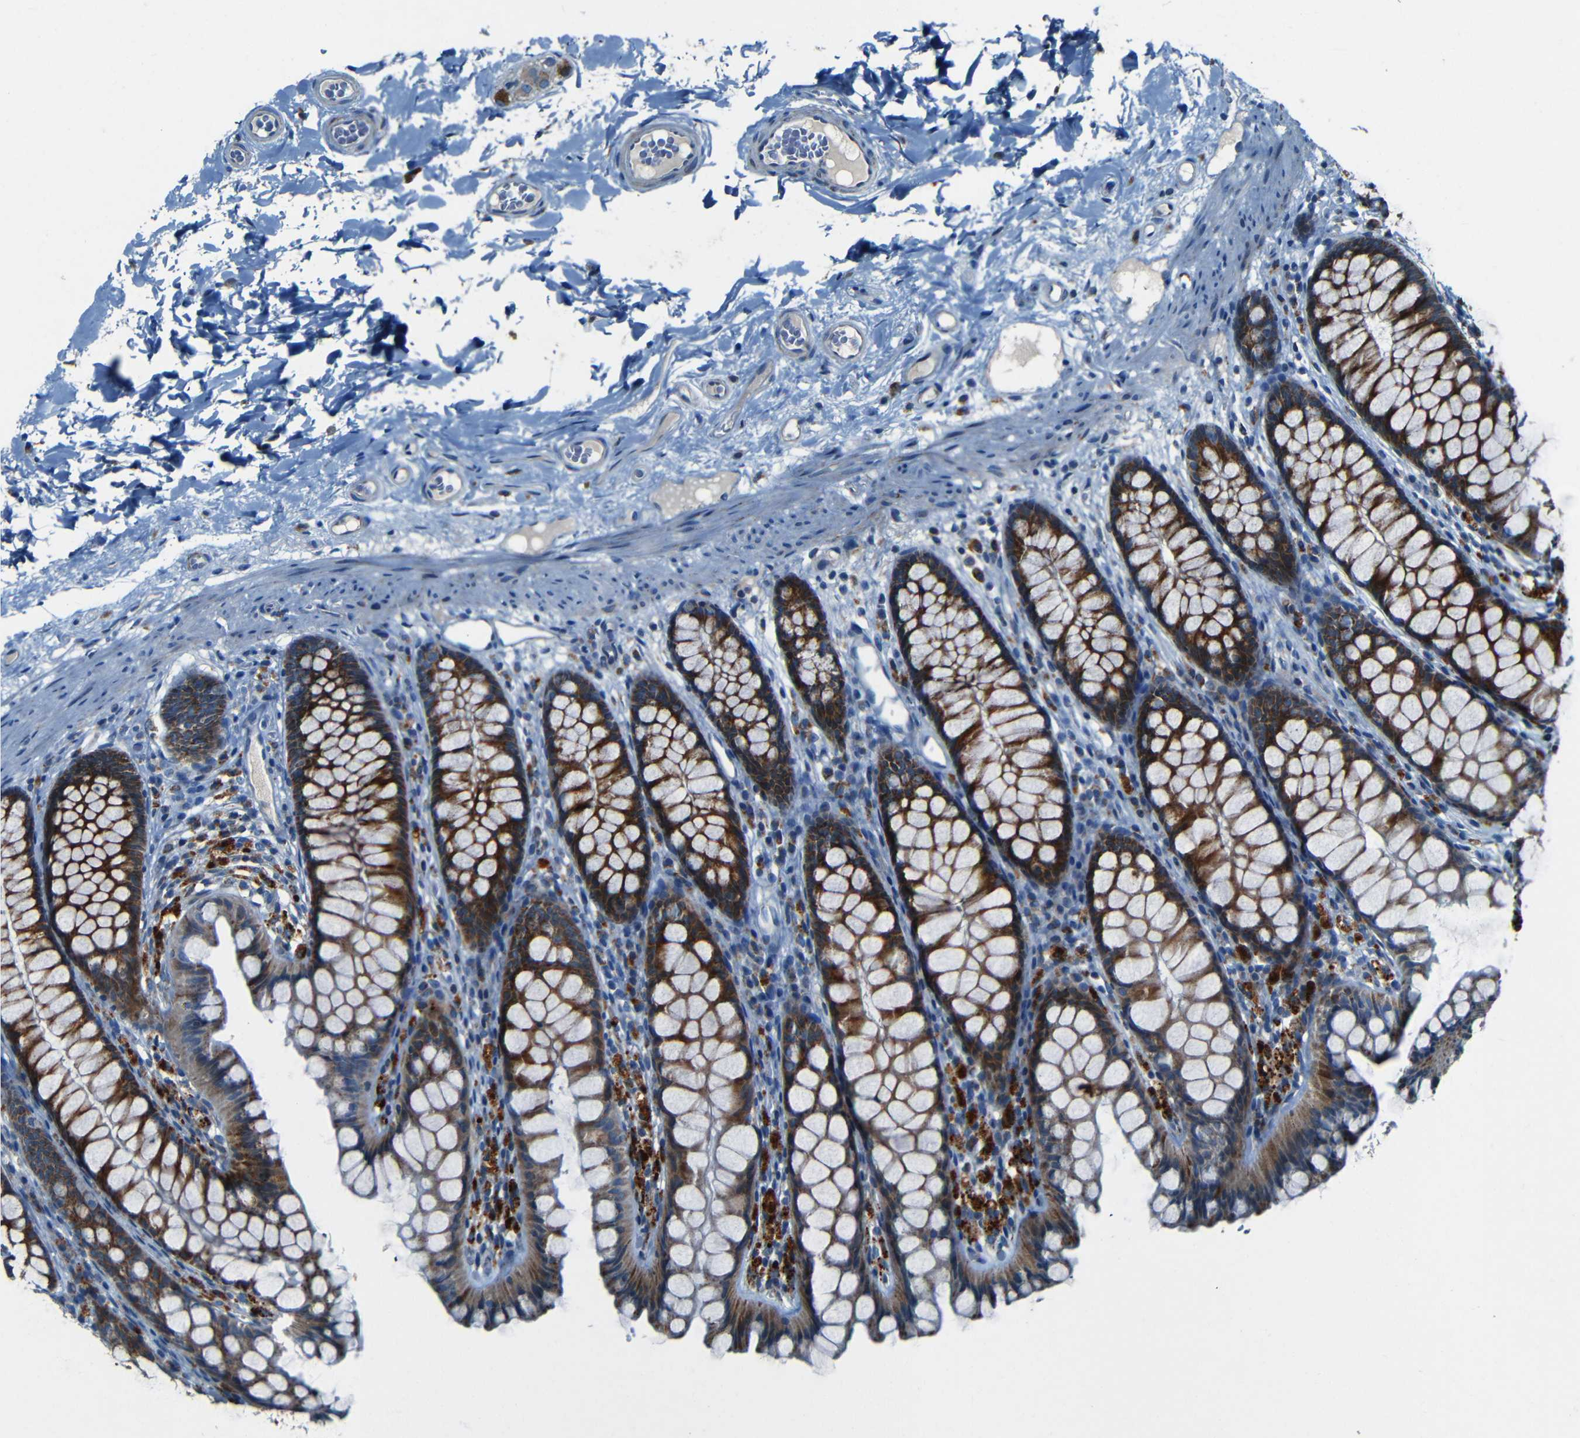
{"staining": {"intensity": "negative", "quantity": "none", "location": "none"}, "tissue": "colon", "cell_type": "Endothelial cells", "image_type": "normal", "snomed": [{"axis": "morphology", "description": "Normal tissue, NOS"}, {"axis": "topography", "description": "Colon"}], "caption": "This is a micrograph of IHC staining of normal colon, which shows no staining in endothelial cells. The staining is performed using DAB (3,3'-diaminobenzidine) brown chromogen with nuclei counter-stained in using hematoxylin.", "gene": "WSCD2", "patient": {"sex": "female", "age": 55}}